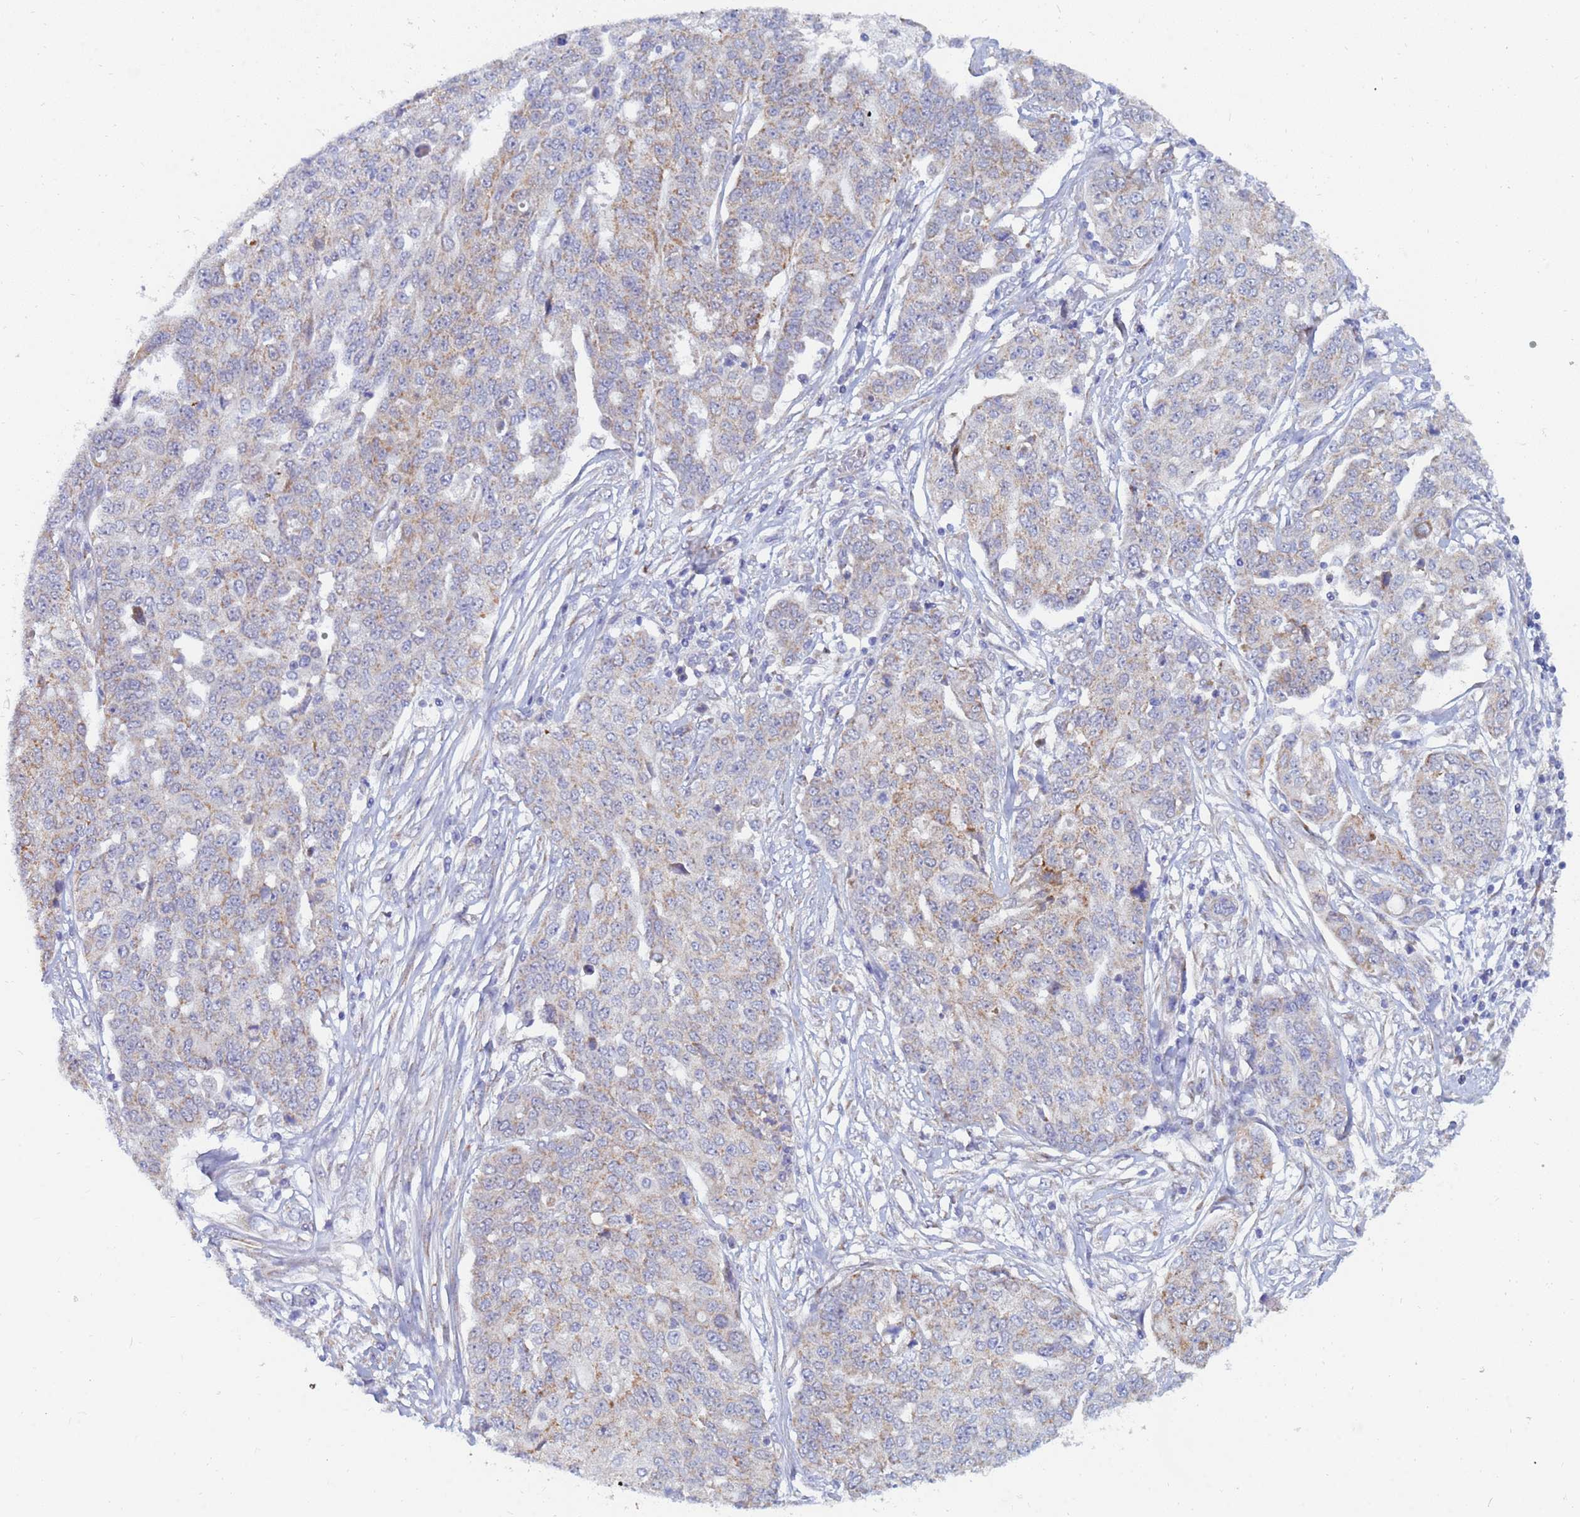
{"staining": {"intensity": "moderate", "quantity": "25%-75%", "location": "cytoplasmic/membranous"}, "tissue": "ovarian cancer", "cell_type": "Tumor cells", "image_type": "cancer", "snomed": [{"axis": "morphology", "description": "Cystadenocarcinoma, serous, NOS"}, {"axis": "topography", "description": "Soft tissue"}, {"axis": "topography", "description": "Ovary"}], "caption": "This is a photomicrograph of immunohistochemistry staining of ovarian cancer, which shows moderate positivity in the cytoplasmic/membranous of tumor cells.", "gene": "SDR39U1", "patient": {"sex": "female", "age": 57}}